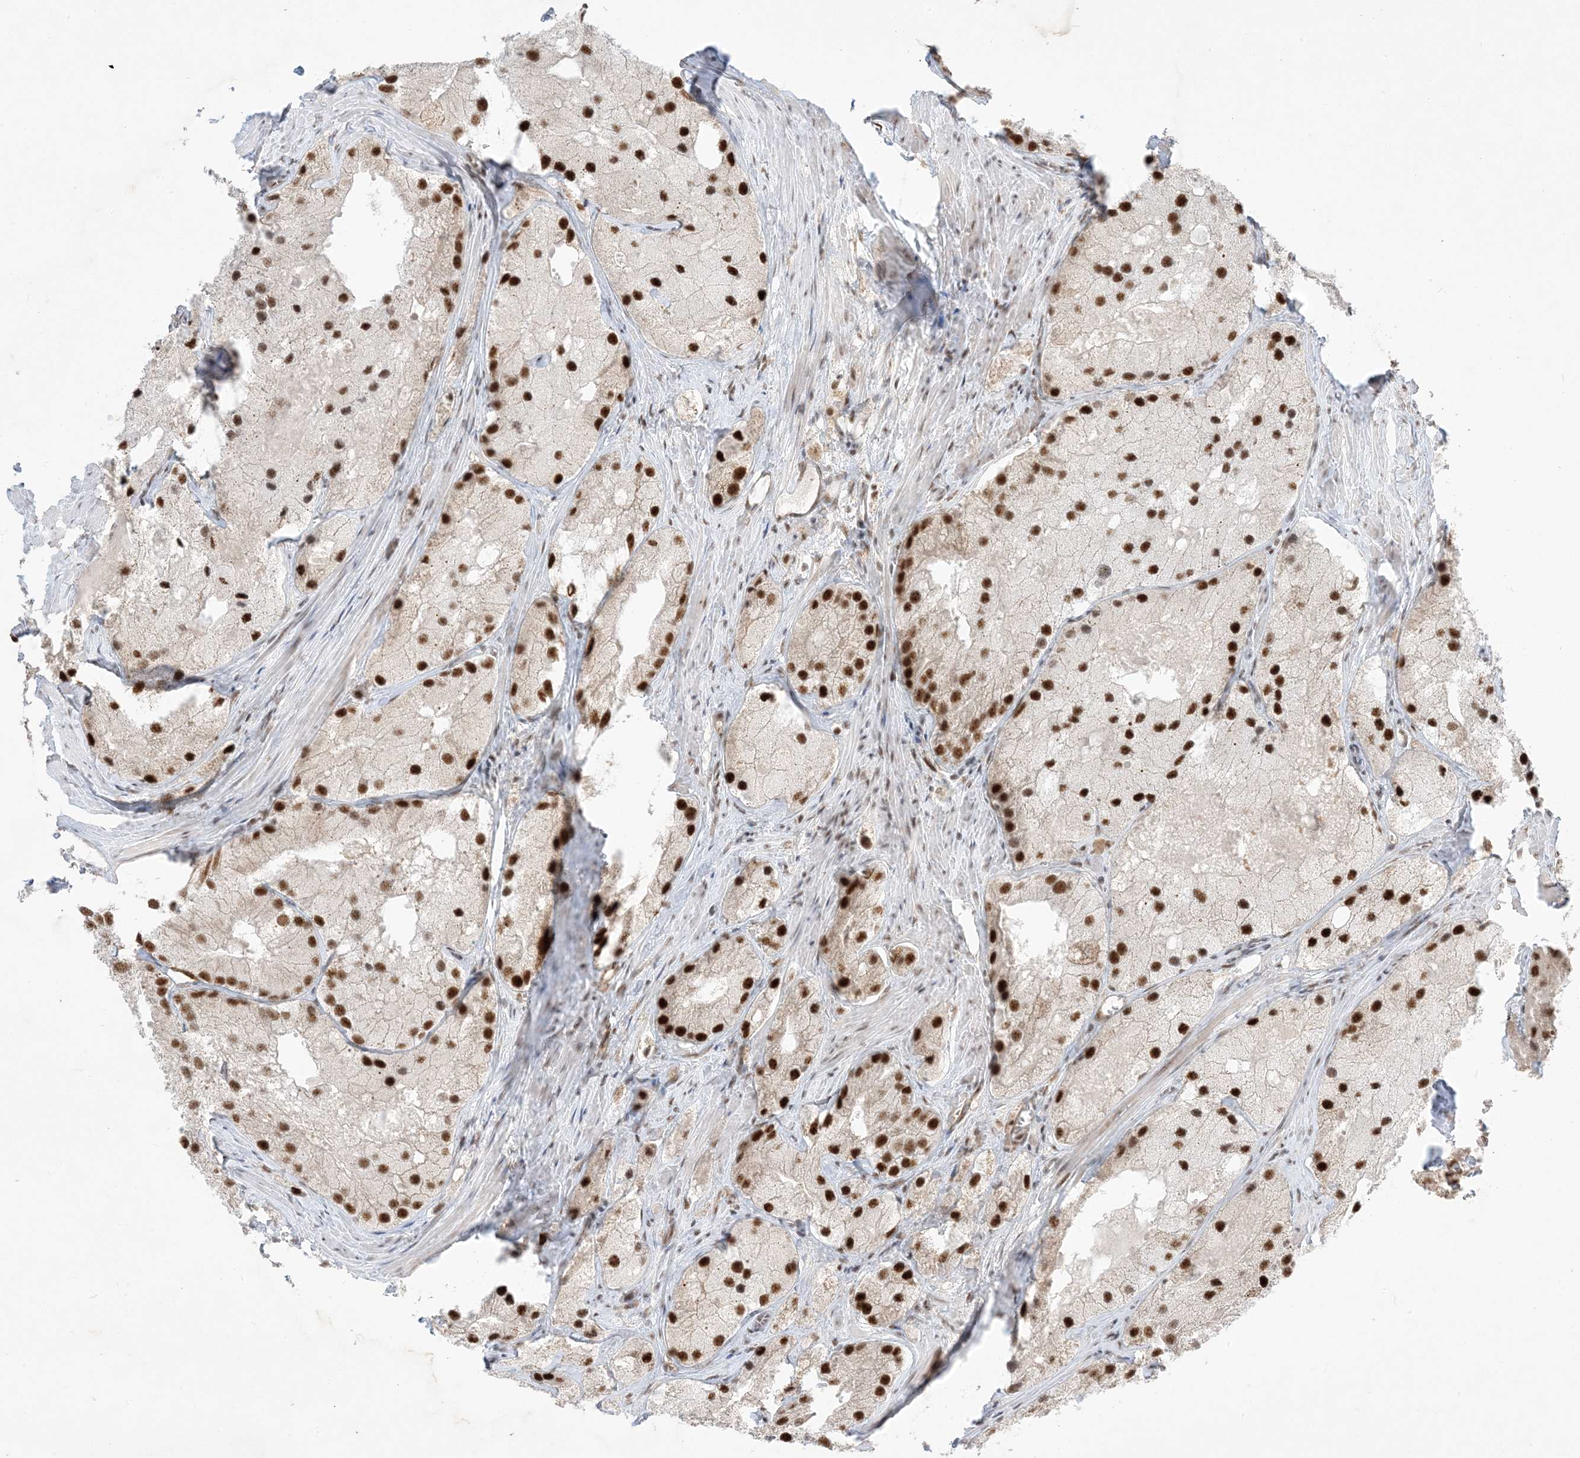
{"staining": {"intensity": "strong", "quantity": ">75%", "location": "nuclear"}, "tissue": "prostate cancer", "cell_type": "Tumor cells", "image_type": "cancer", "snomed": [{"axis": "morphology", "description": "Adenocarcinoma, Low grade"}, {"axis": "topography", "description": "Prostate"}], "caption": "Tumor cells display high levels of strong nuclear staining in about >75% of cells in prostate cancer (adenocarcinoma (low-grade)). Nuclei are stained in blue.", "gene": "SF3A3", "patient": {"sex": "male", "age": 69}}